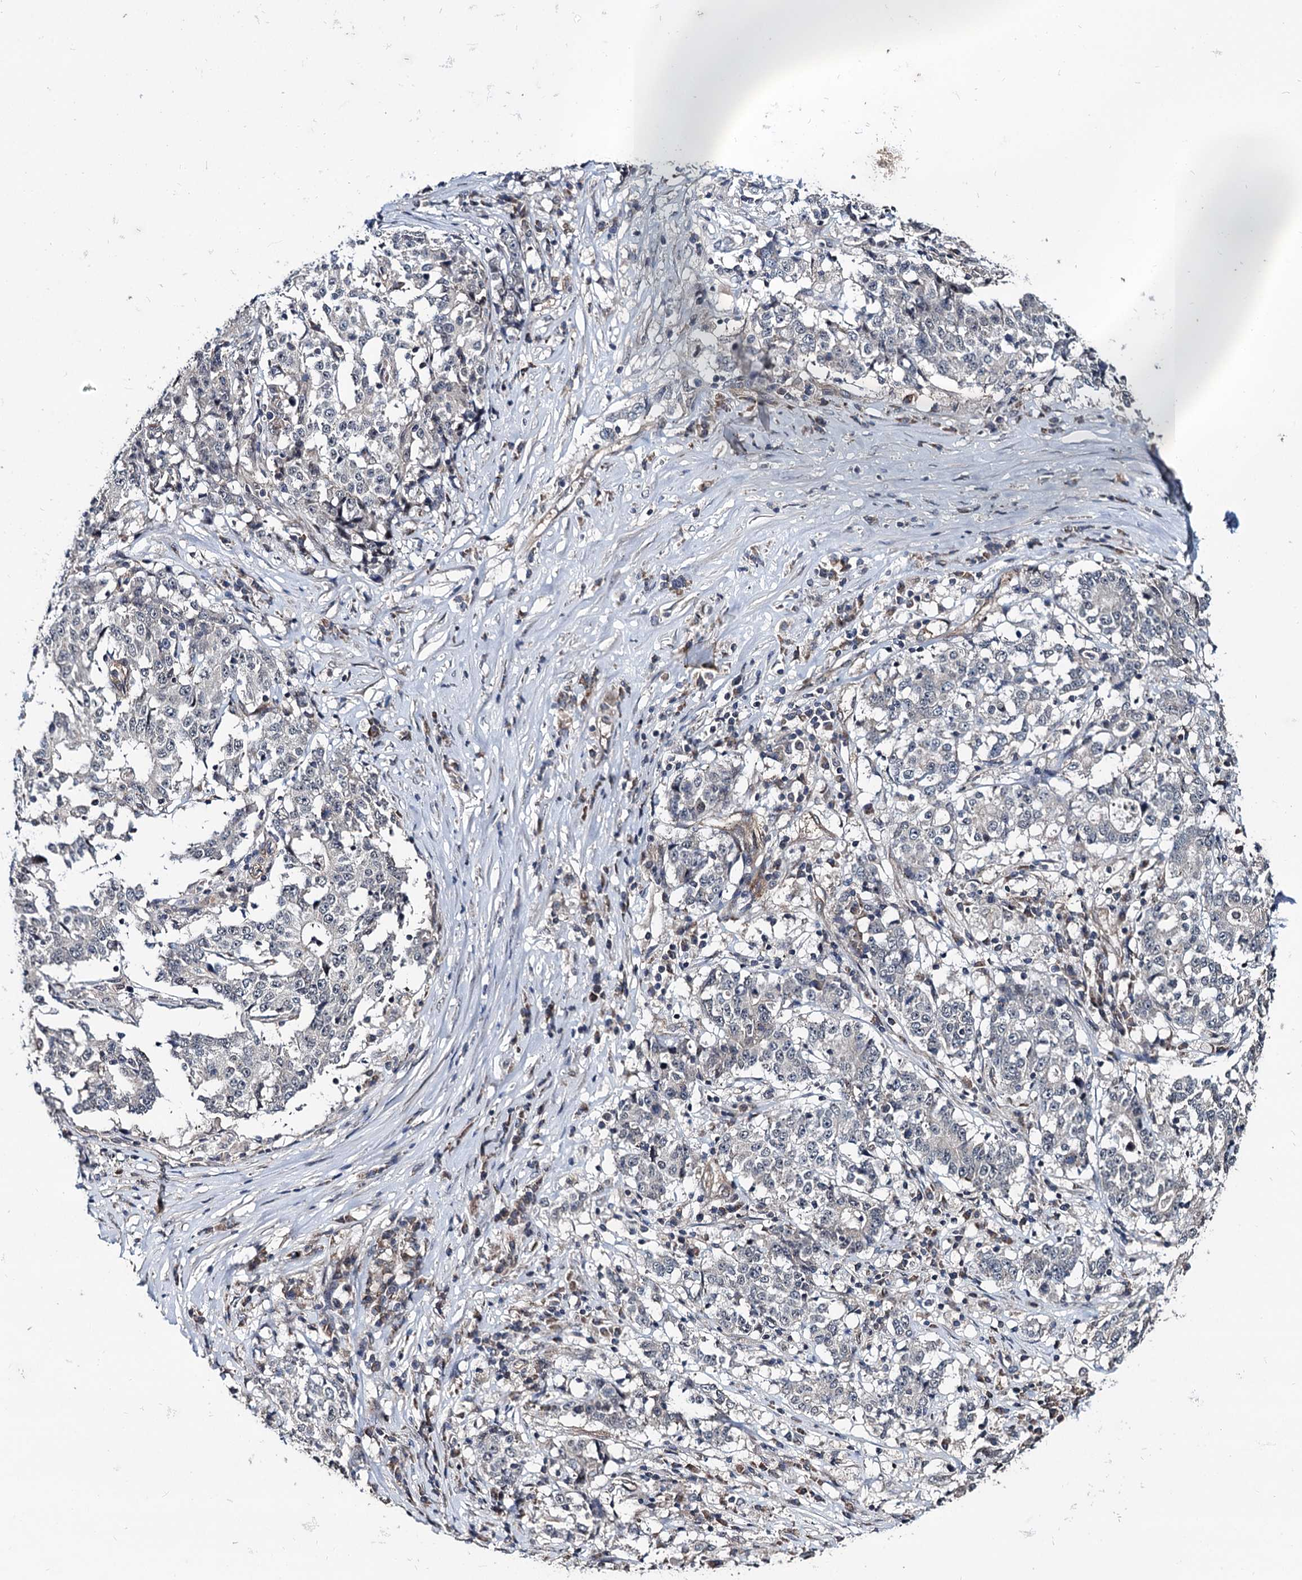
{"staining": {"intensity": "negative", "quantity": "none", "location": "none"}, "tissue": "stomach cancer", "cell_type": "Tumor cells", "image_type": "cancer", "snomed": [{"axis": "morphology", "description": "Adenocarcinoma, NOS"}, {"axis": "topography", "description": "Stomach"}], "caption": "Stomach cancer (adenocarcinoma) stained for a protein using immunohistochemistry (IHC) reveals no expression tumor cells.", "gene": "ARHGAP42", "patient": {"sex": "male", "age": 59}}